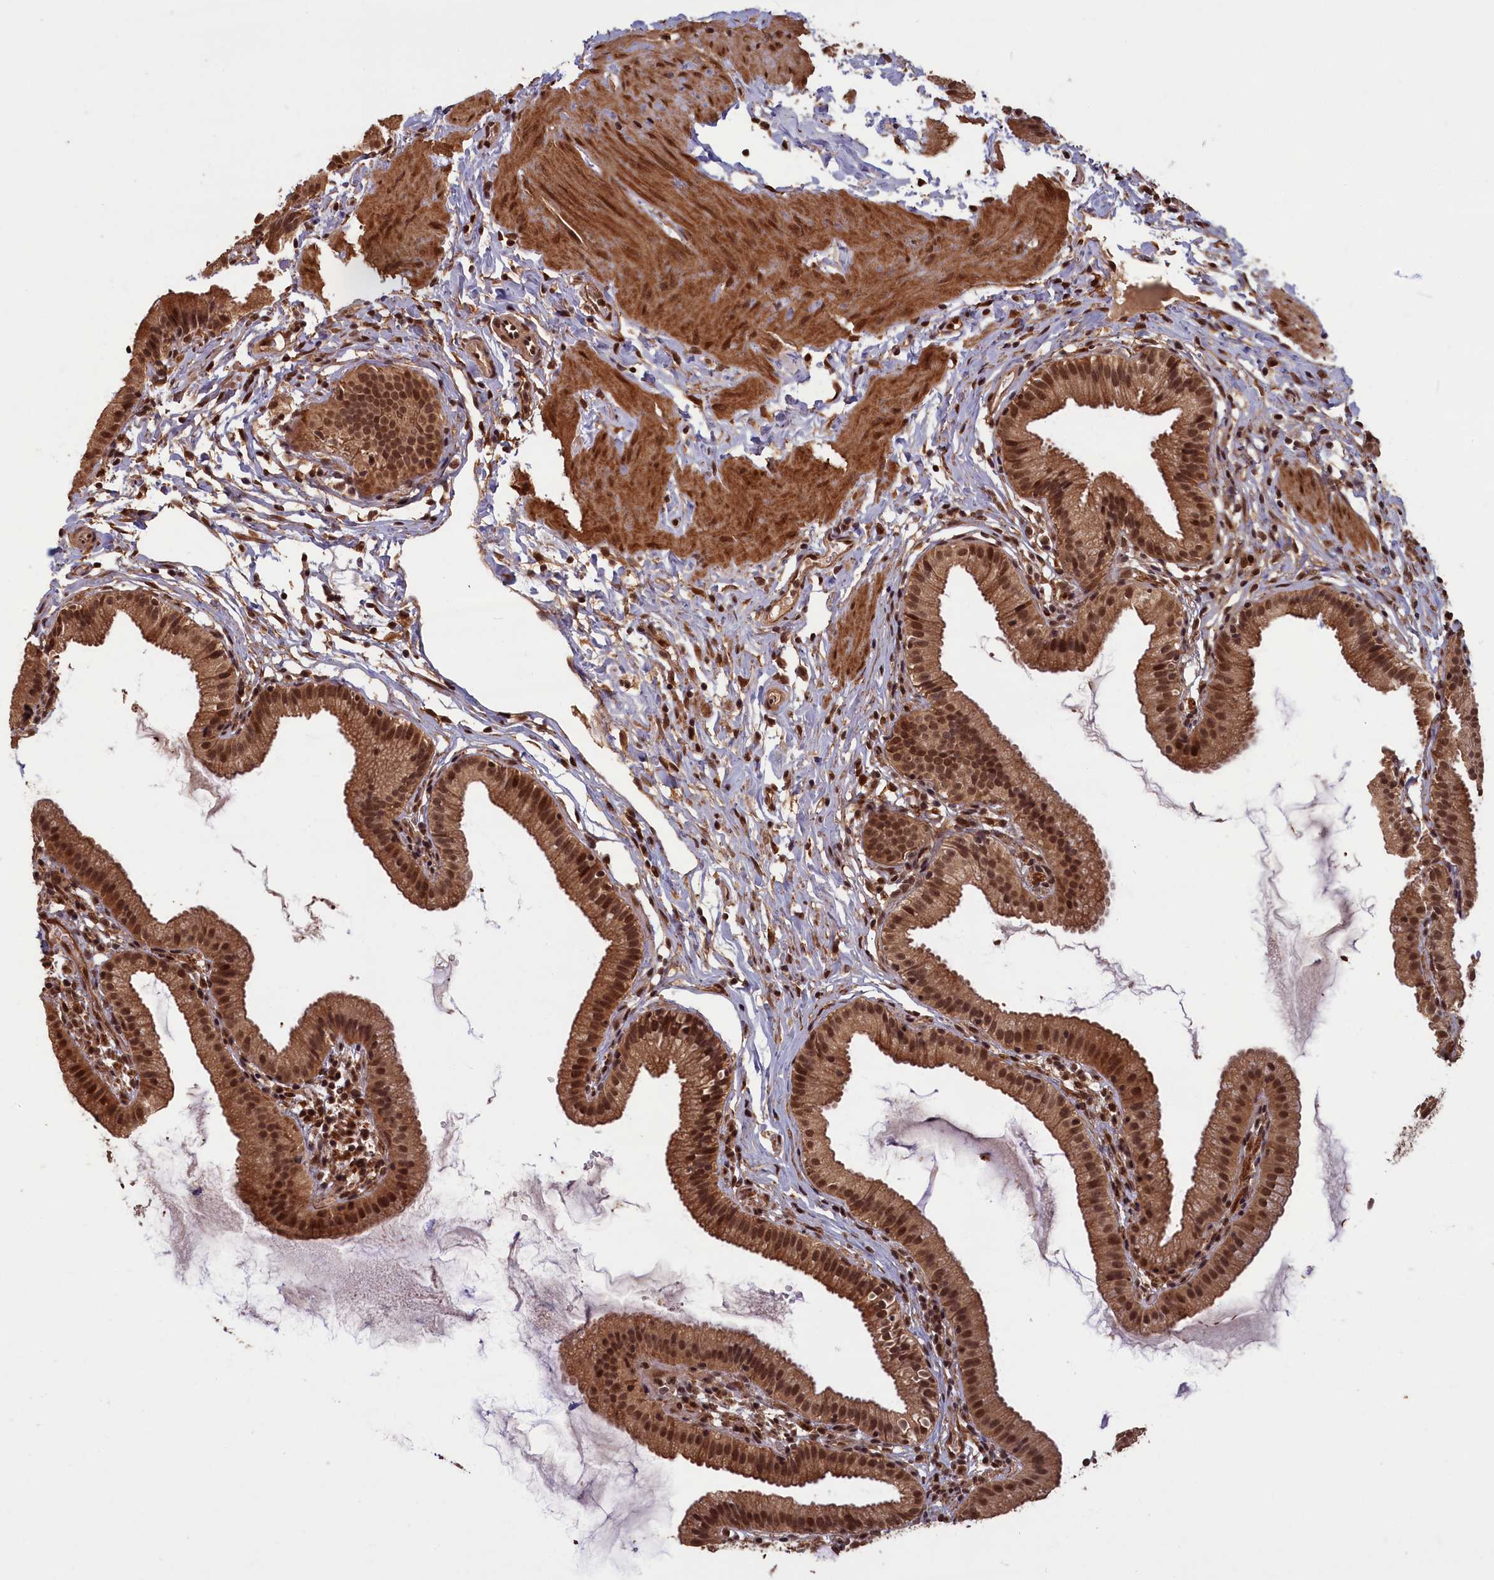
{"staining": {"intensity": "moderate", "quantity": ">75%", "location": "cytoplasmic/membranous,nuclear"}, "tissue": "gallbladder", "cell_type": "Glandular cells", "image_type": "normal", "snomed": [{"axis": "morphology", "description": "Normal tissue, NOS"}, {"axis": "topography", "description": "Gallbladder"}], "caption": "Immunohistochemical staining of benign gallbladder displays moderate cytoplasmic/membranous,nuclear protein staining in approximately >75% of glandular cells. (DAB IHC with brightfield microscopy, high magnification).", "gene": "HIF3A", "patient": {"sex": "female", "age": 46}}